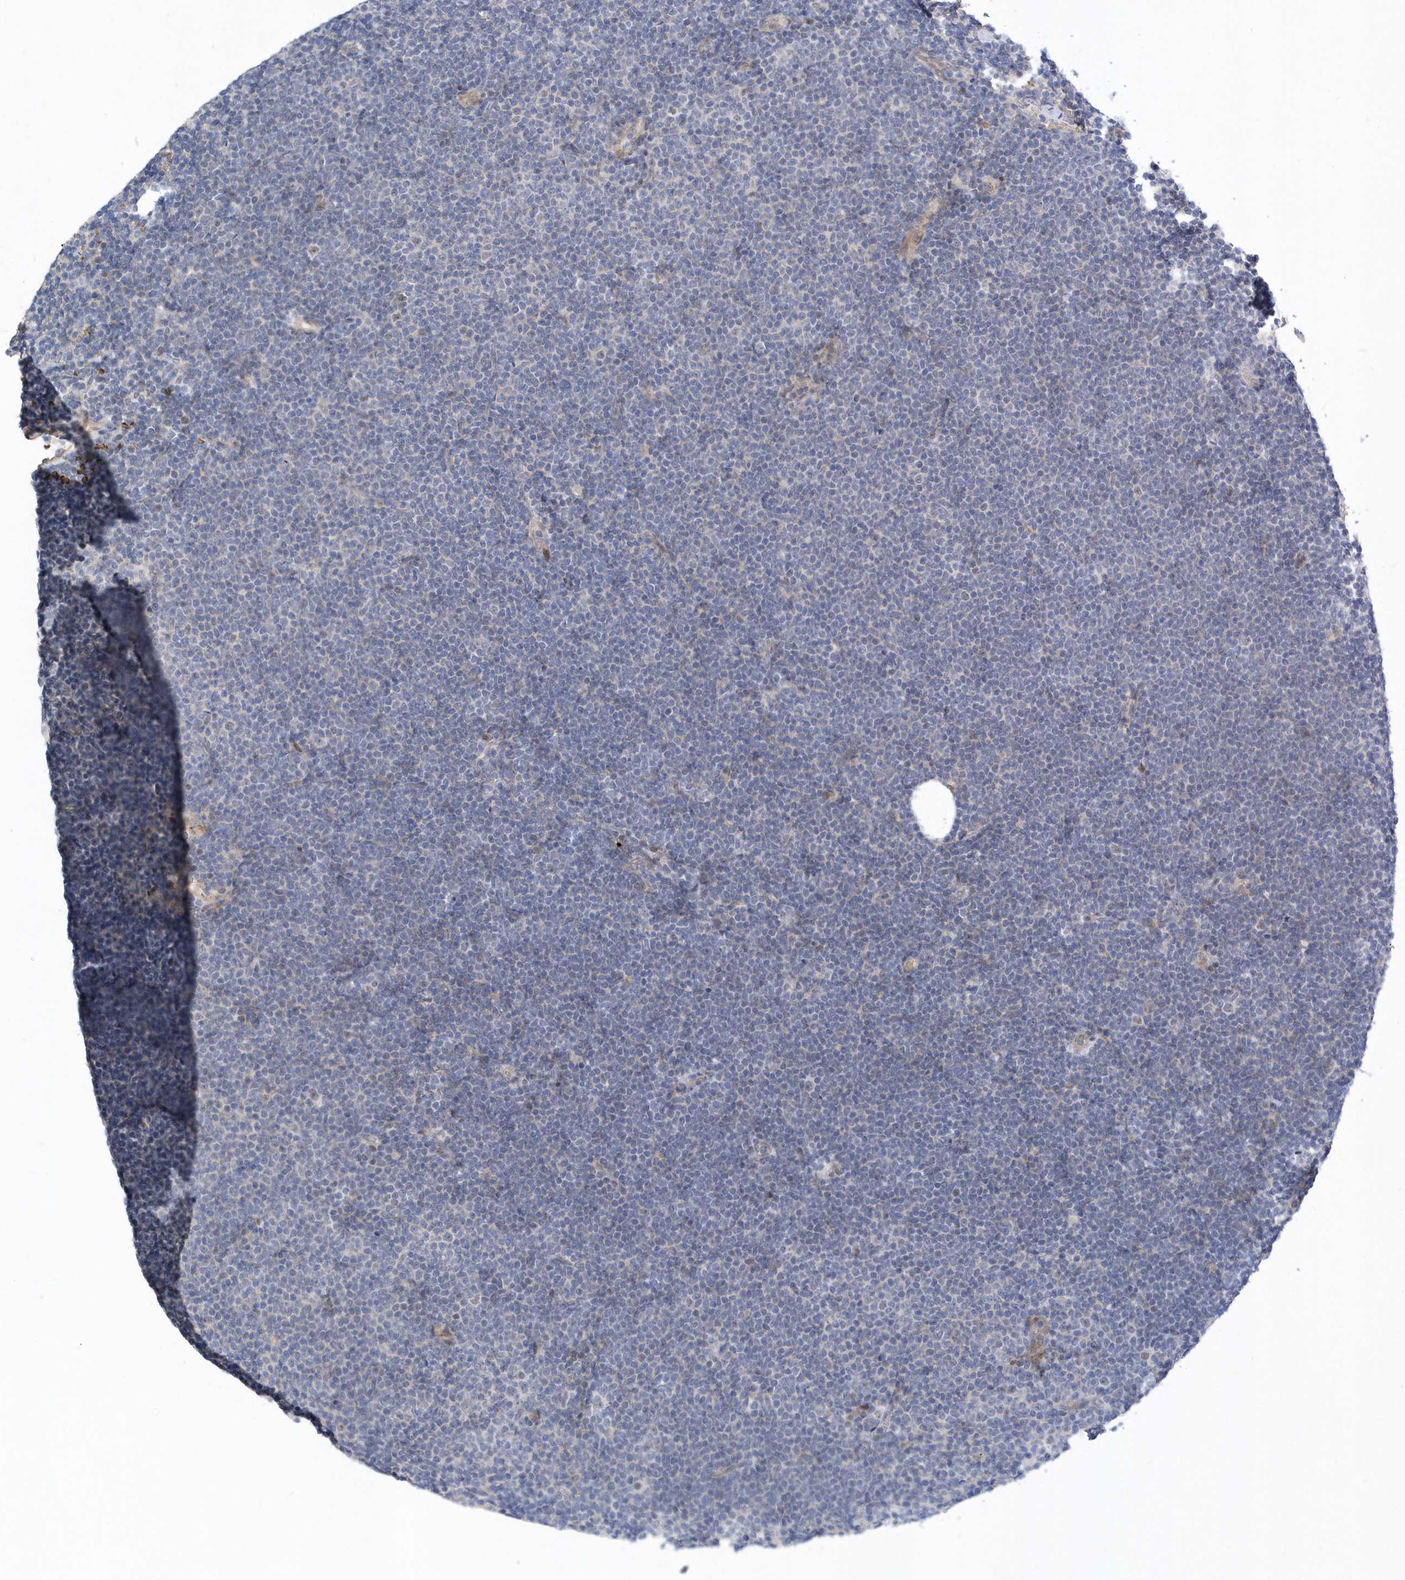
{"staining": {"intensity": "negative", "quantity": "none", "location": "none"}, "tissue": "lymphoma", "cell_type": "Tumor cells", "image_type": "cancer", "snomed": [{"axis": "morphology", "description": "Malignant lymphoma, non-Hodgkin's type, Low grade"}, {"axis": "topography", "description": "Lymph node"}], "caption": "Low-grade malignant lymphoma, non-Hodgkin's type was stained to show a protein in brown. There is no significant staining in tumor cells.", "gene": "ZNF875", "patient": {"sex": "female", "age": 53}}